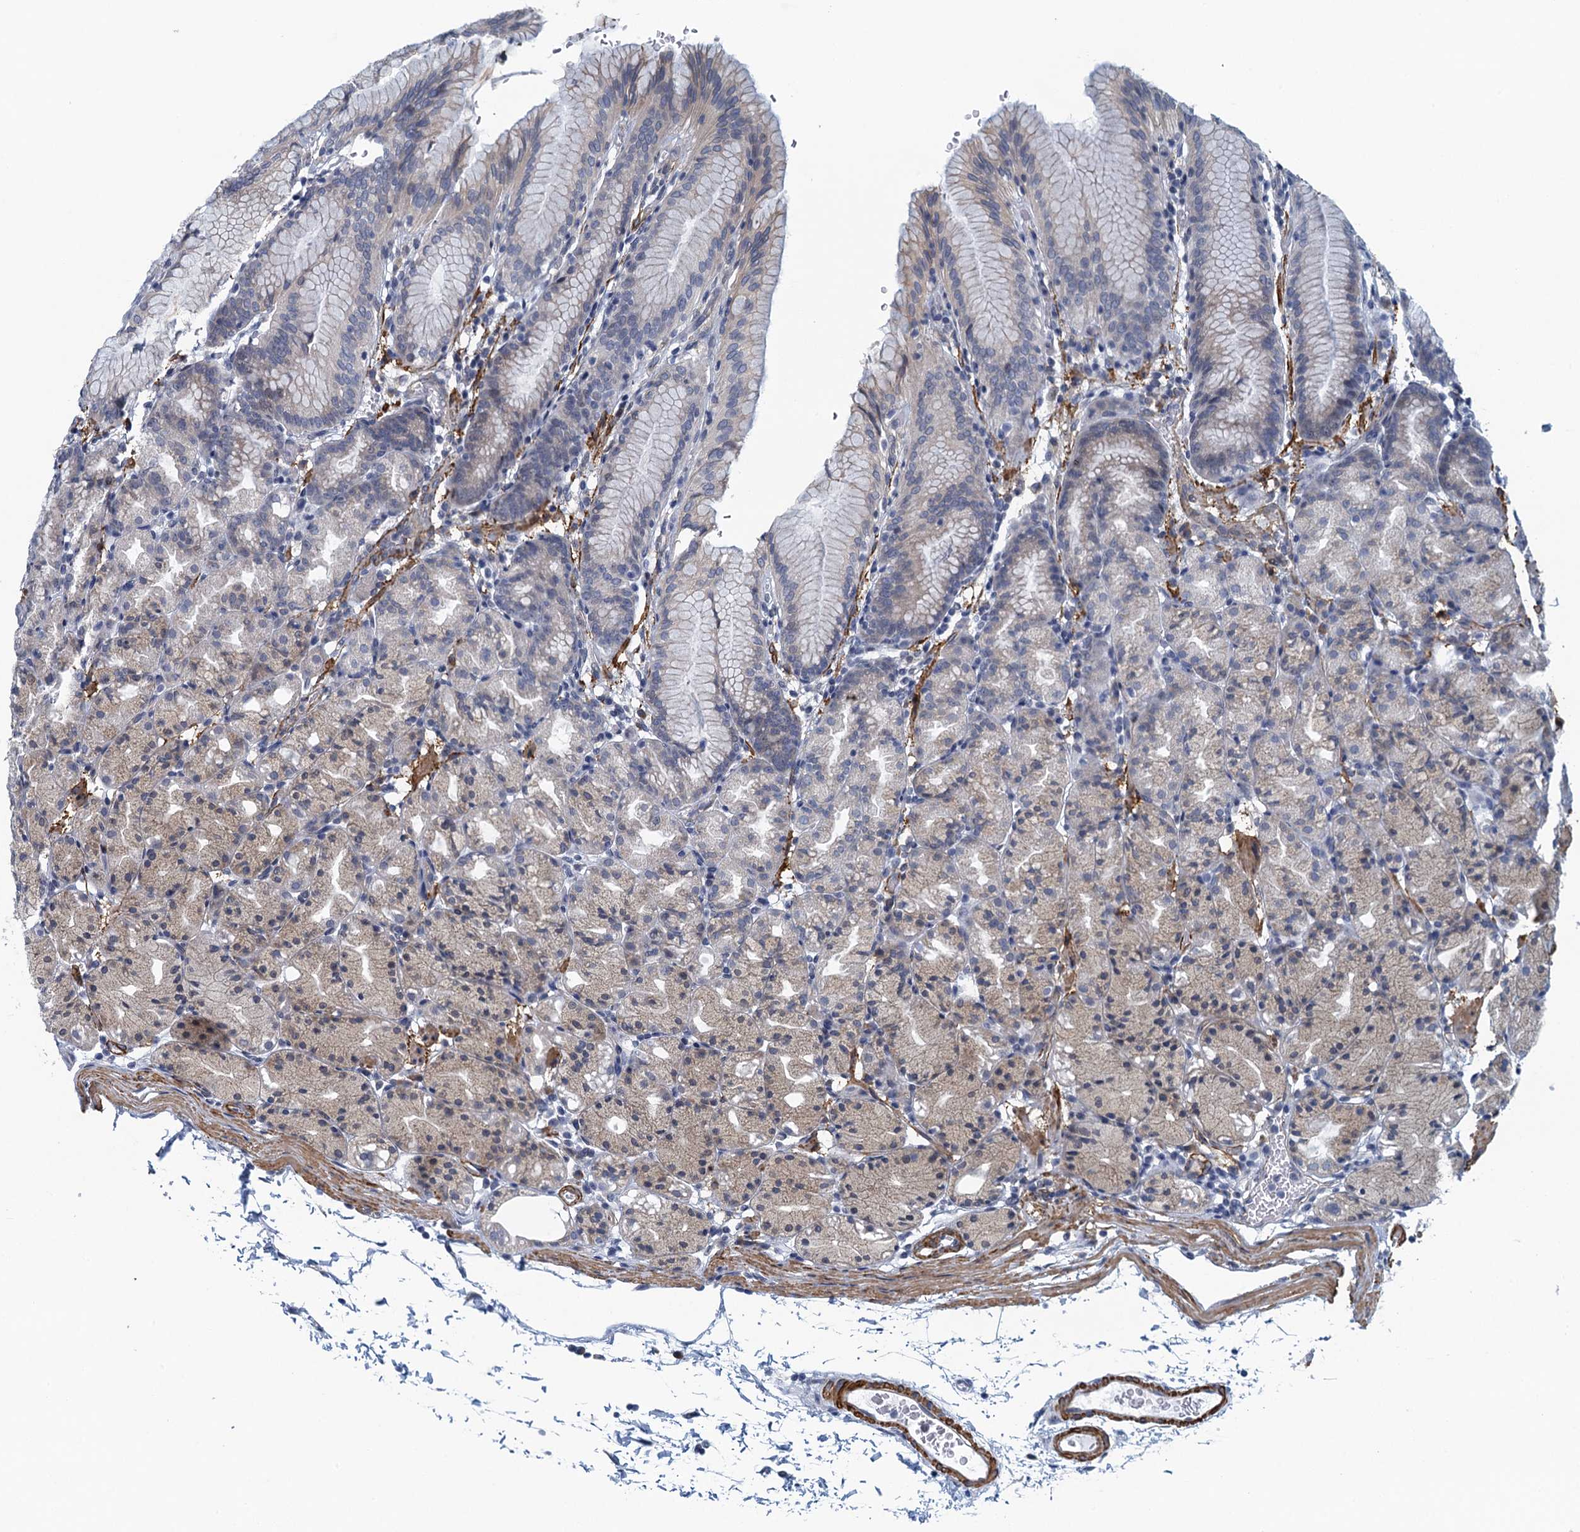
{"staining": {"intensity": "weak", "quantity": "<25%", "location": "cytoplasmic/membranous"}, "tissue": "stomach", "cell_type": "Glandular cells", "image_type": "normal", "snomed": [{"axis": "morphology", "description": "Normal tissue, NOS"}, {"axis": "topography", "description": "Stomach, upper"}], "caption": "DAB immunohistochemical staining of benign stomach exhibits no significant expression in glandular cells.", "gene": "ALG2", "patient": {"sex": "male", "age": 48}}